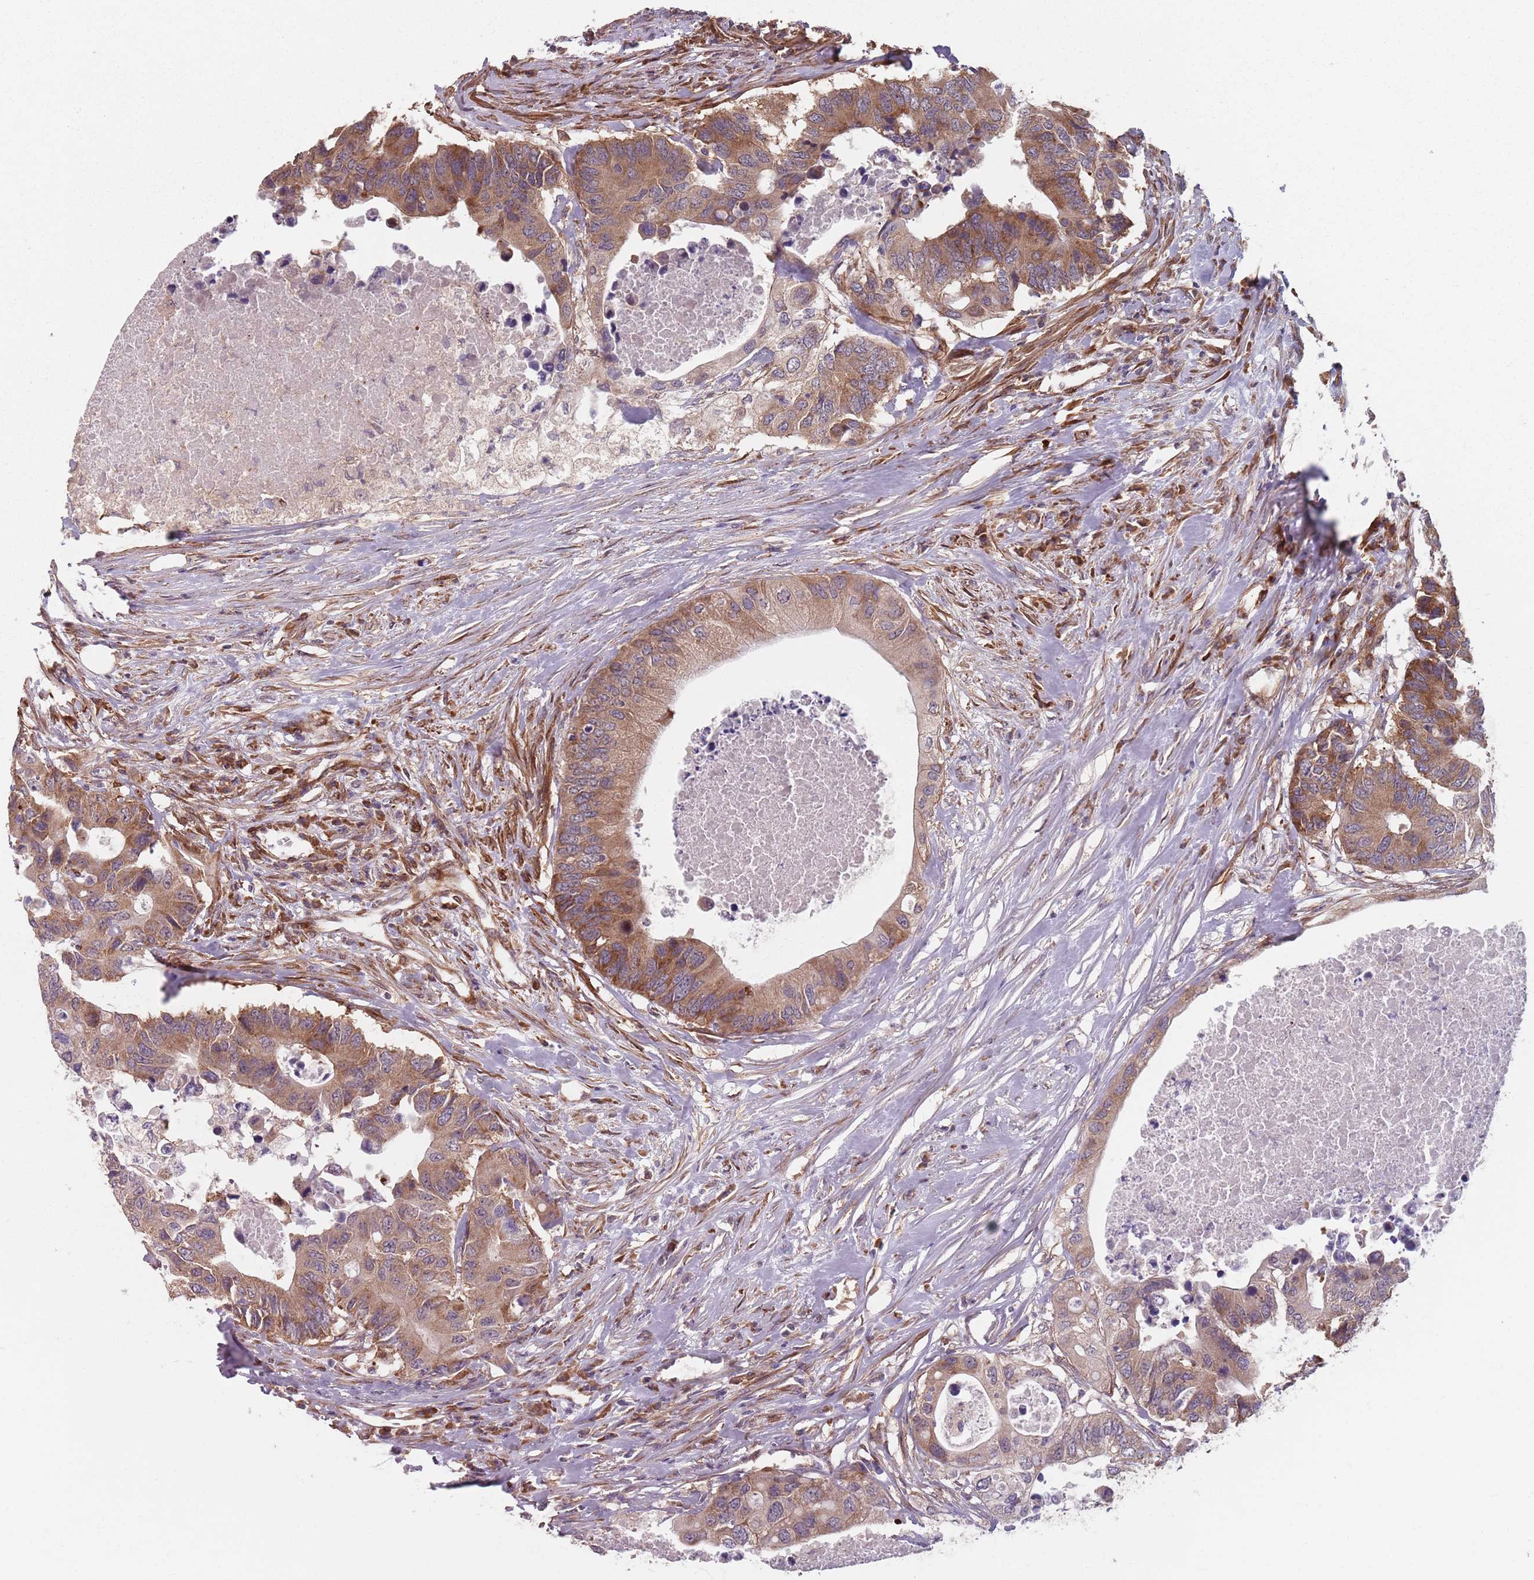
{"staining": {"intensity": "moderate", "quantity": ">75%", "location": "cytoplasmic/membranous"}, "tissue": "colorectal cancer", "cell_type": "Tumor cells", "image_type": "cancer", "snomed": [{"axis": "morphology", "description": "Adenocarcinoma, NOS"}, {"axis": "topography", "description": "Colon"}], "caption": "The micrograph demonstrates a brown stain indicating the presence of a protein in the cytoplasmic/membranous of tumor cells in adenocarcinoma (colorectal). (DAB = brown stain, brightfield microscopy at high magnification).", "gene": "NOTCH3", "patient": {"sex": "male", "age": 71}}